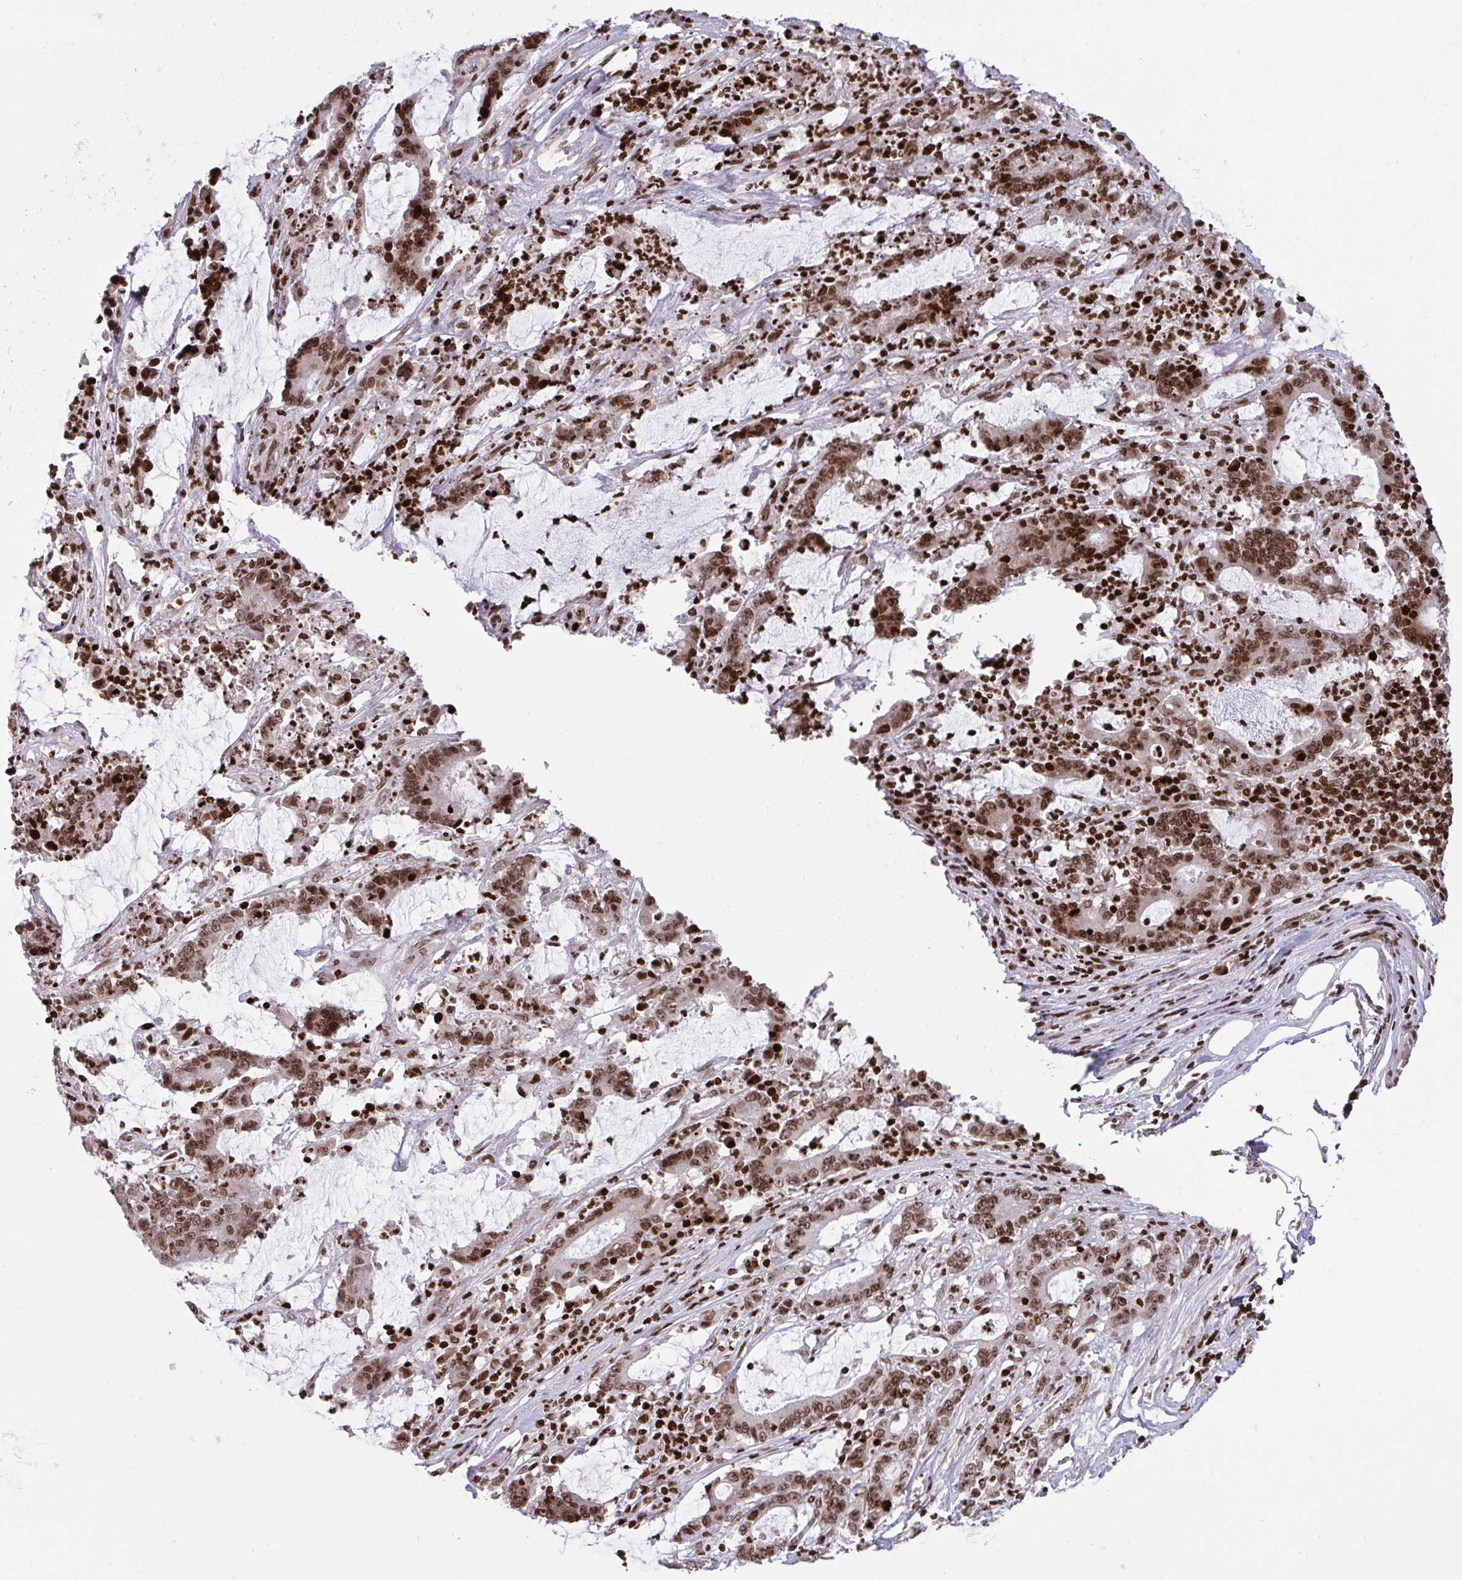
{"staining": {"intensity": "moderate", "quantity": ">75%", "location": "nuclear"}, "tissue": "stomach cancer", "cell_type": "Tumor cells", "image_type": "cancer", "snomed": [{"axis": "morphology", "description": "Adenocarcinoma, NOS"}, {"axis": "topography", "description": "Stomach, upper"}], "caption": "About >75% of tumor cells in human adenocarcinoma (stomach) reveal moderate nuclear protein expression as visualized by brown immunohistochemical staining.", "gene": "NIP7", "patient": {"sex": "male", "age": 68}}